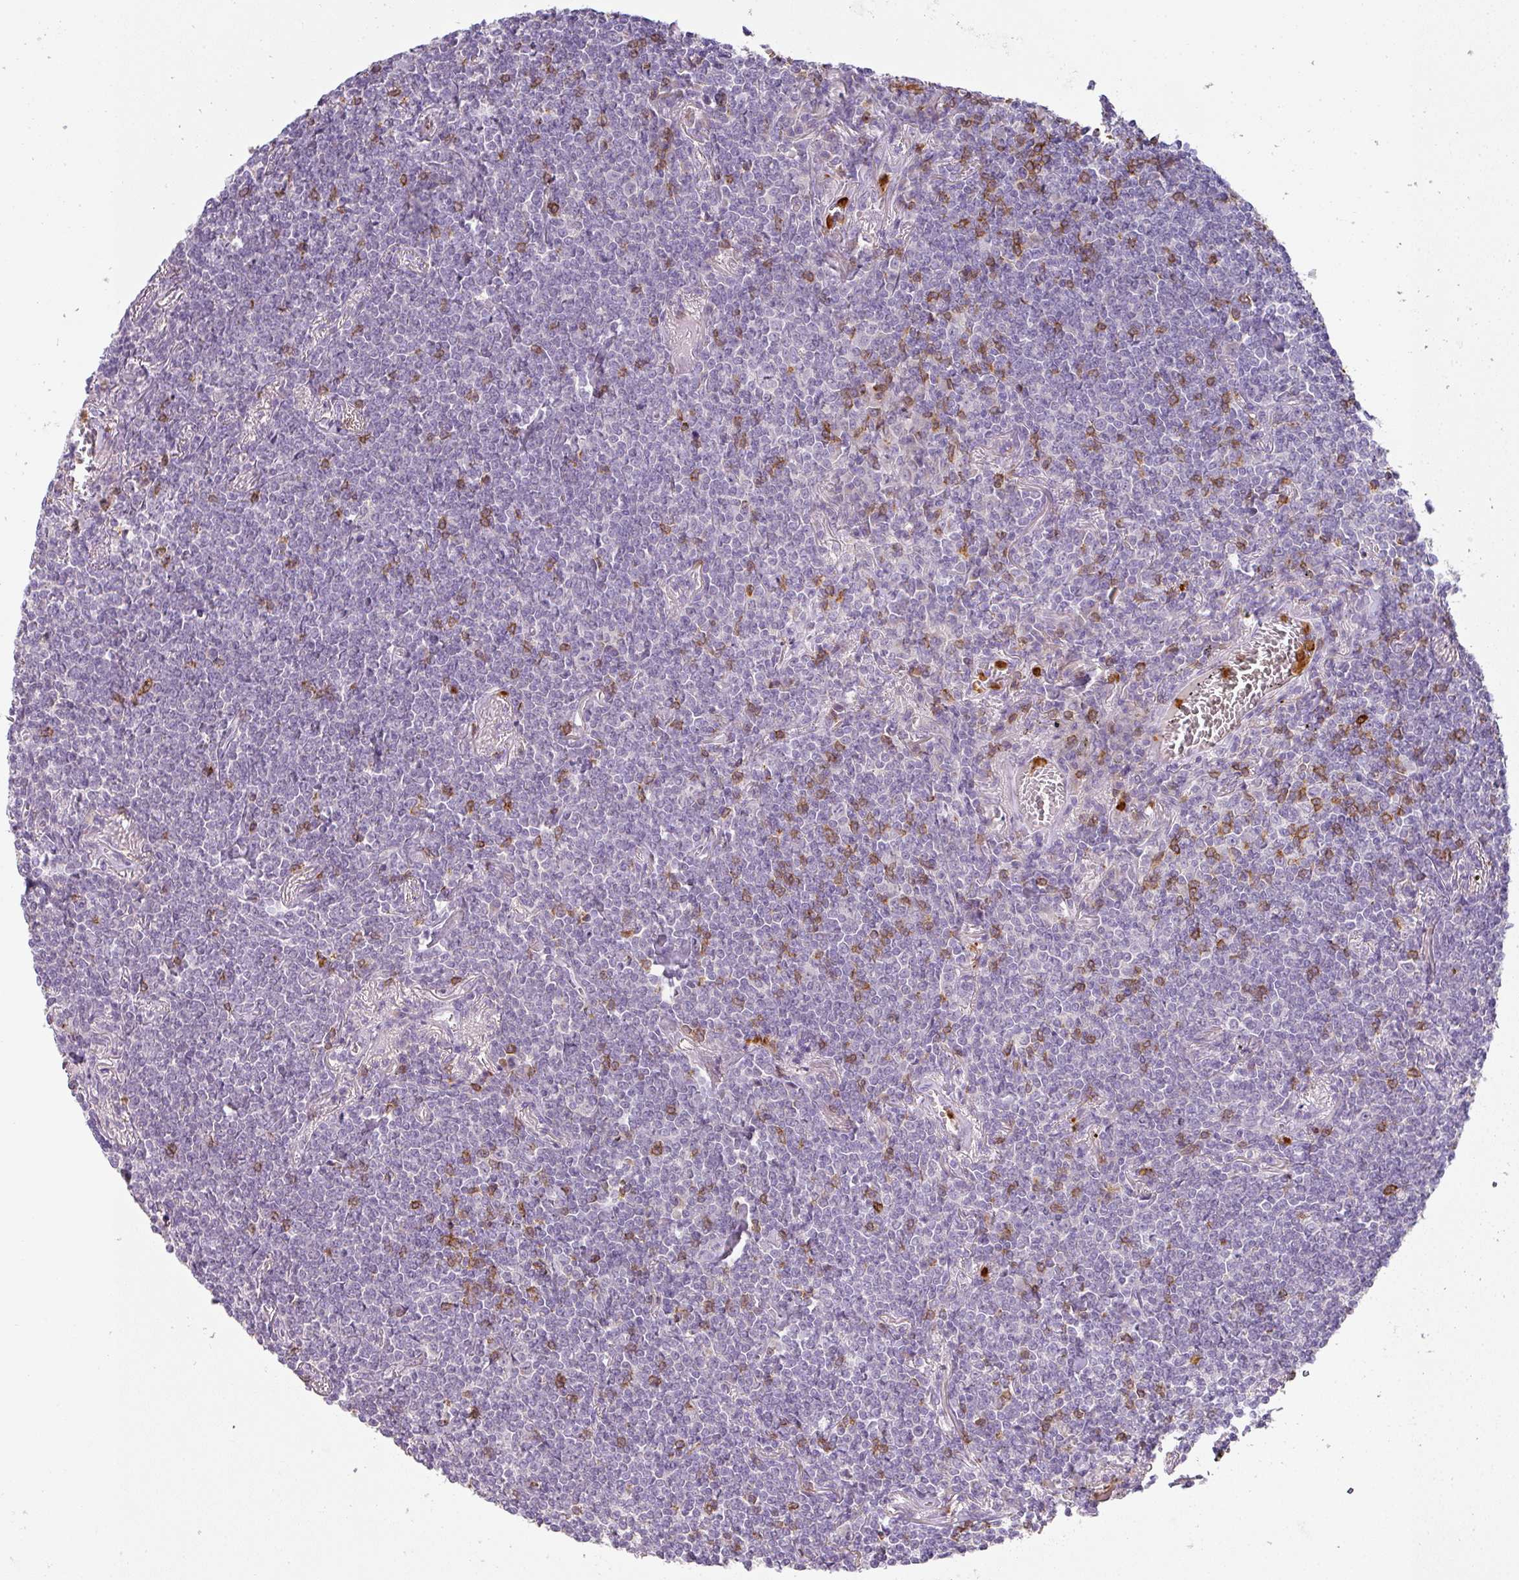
{"staining": {"intensity": "negative", "quantity": "none", "location": "none"}, "tissue": "lymphoma", "cell_type": "Tumor cells", "image_type": "cancer", "snomed": [{"axis": "morphology", "description": "Malignant lymphoma, non-Hodgkin's type, Low grade"}, {"axis": "topography", "description": "Lung"}], "caption": "The image reveals no staining of tumor cells in lymphoma.", "gene": "HHEX", "patient": {"sex": "female", "age": 71}}